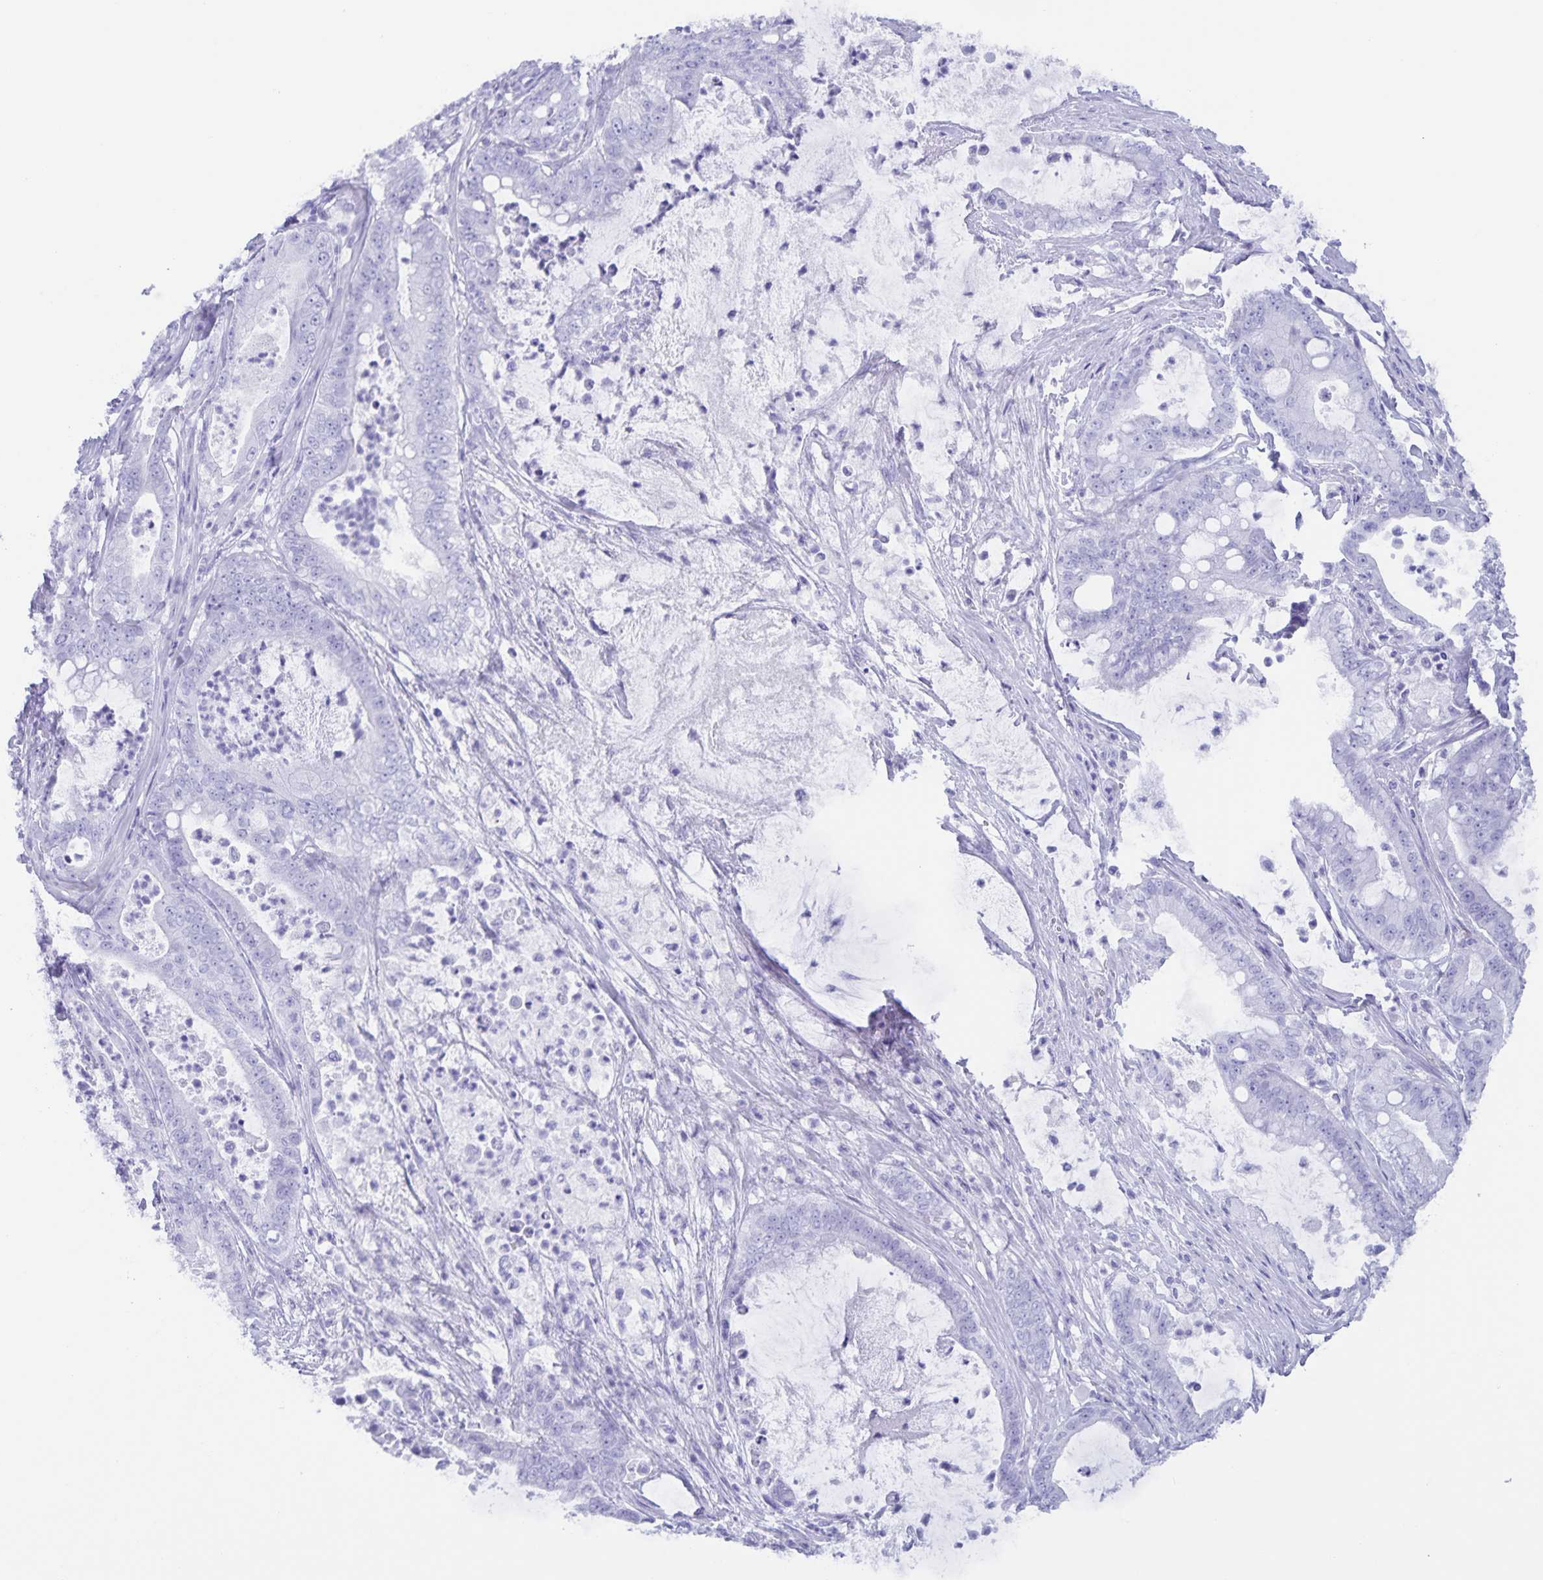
{"staining": {"intensity": "negative", "quantity": "none", "location": "none"}, "tissue": "pancreatic cancer", "cell_type": "Tumor cells", "image_type": "cancer", "snomed": [{"axis": "morphology", "description": "Adenocarcinoma, NOS"}, {"axis": "topography", "description": "Pancreas"}], "caption": "Immunohistochemistry (IHC) micrograph of human adenocarcinoma (pancreatic) stained for a protein (brown), which shows no staining in tumor cells.", "gene": "AQP4", "patient": {"sex": "male", "age": 71}}